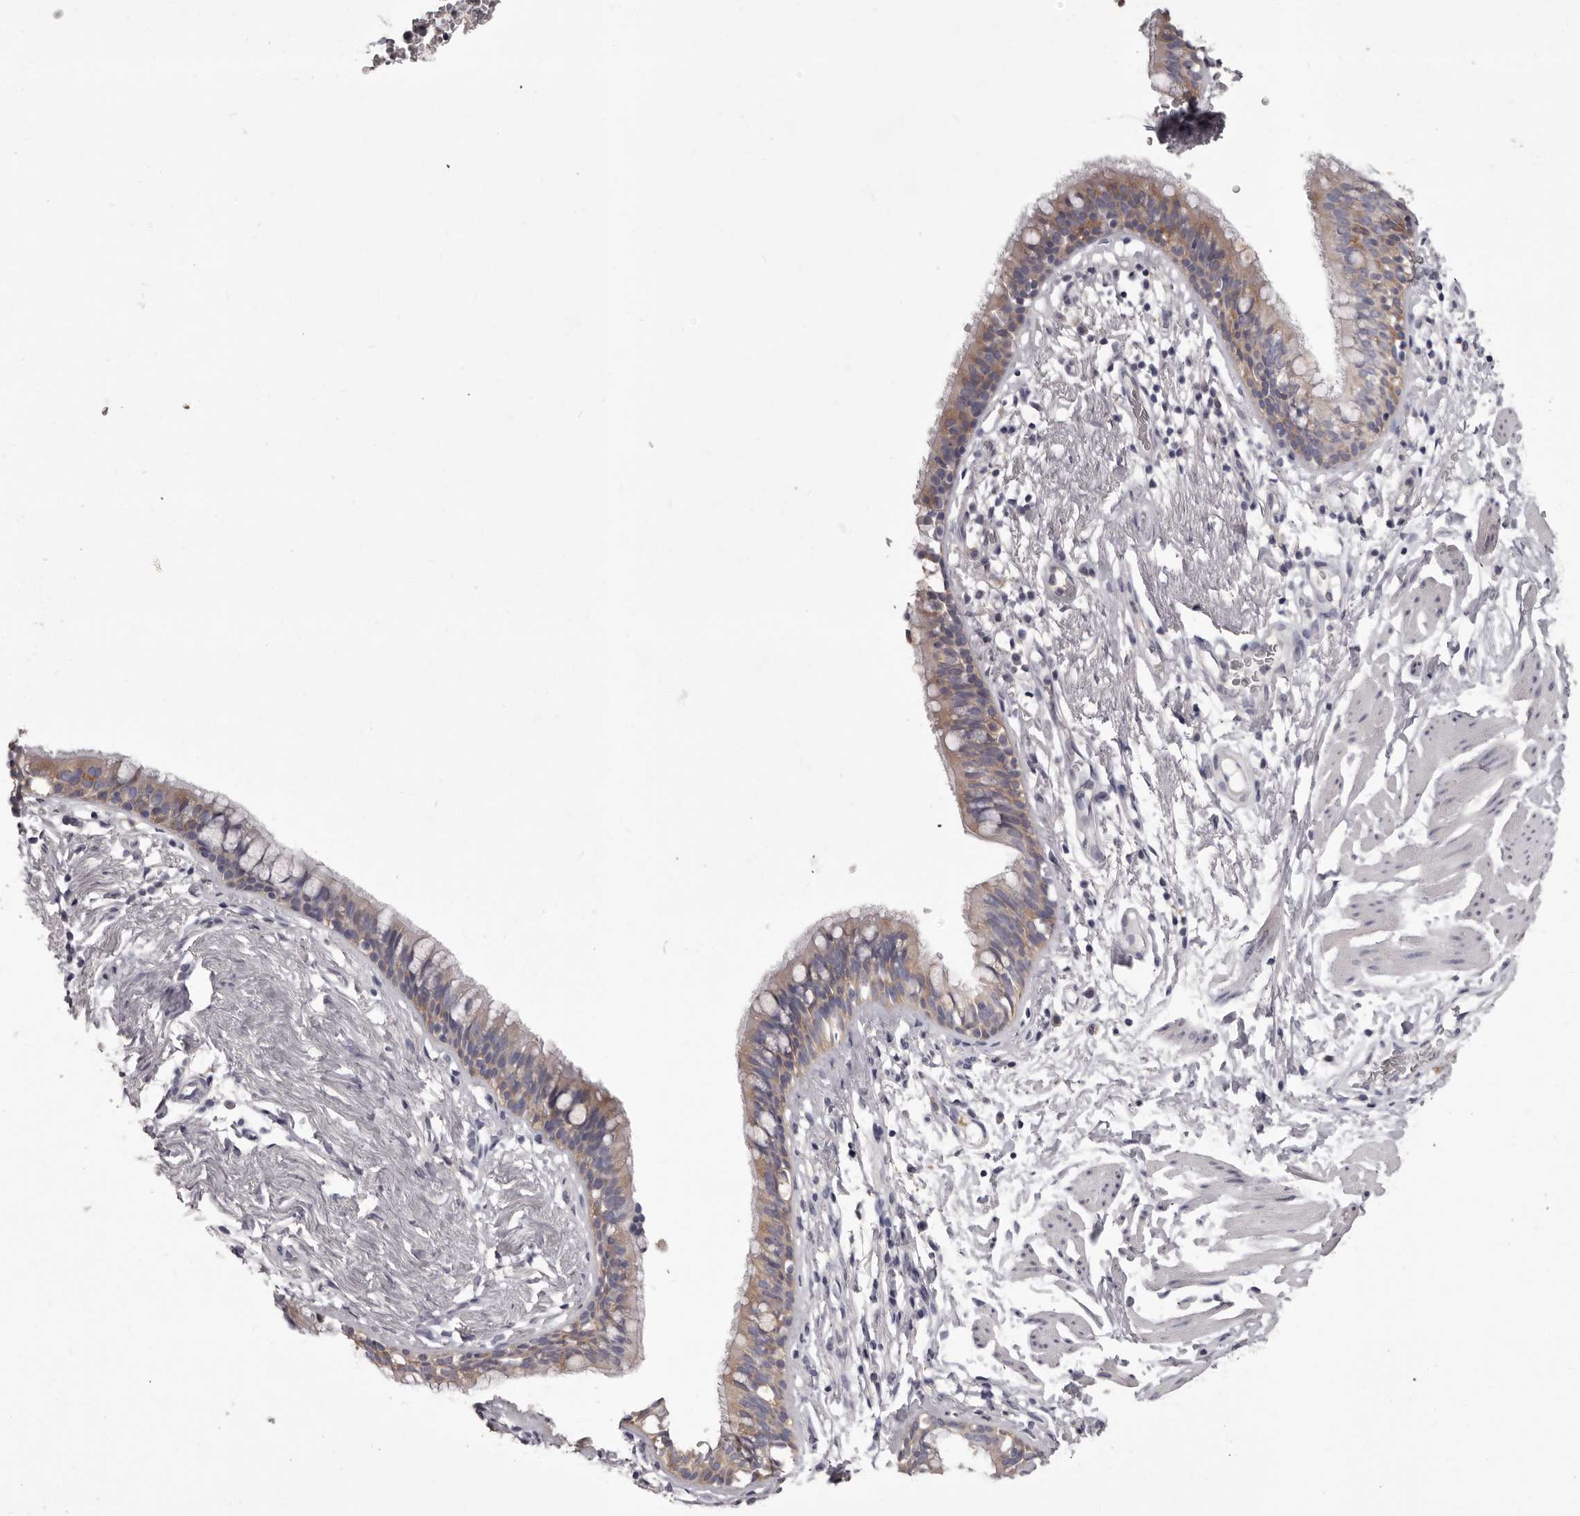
{"staining": {"intensity": "weak", "quantity": "25%-75%", "location": "cytoplasmic/membranous"}, "tissue": "bronchus", "cell_type": "Respiratory epithelial cells", "image_type": "normal", "snomed": [{"axis": "morphology", "description": "Normal tissue, NOS"}, {"axis": "topography", "description": "Cartilage tissue"}, {"axis": "topography", "description": "Bronchus"}], "caption": "This is a histology image of IHC staining of normal bronchus, which shows weak positivity in the cytoplasmic/membranous of respiratory epithelial cells.", "gene": "APEH", "patient": {"sex": "female", "age": 36}}